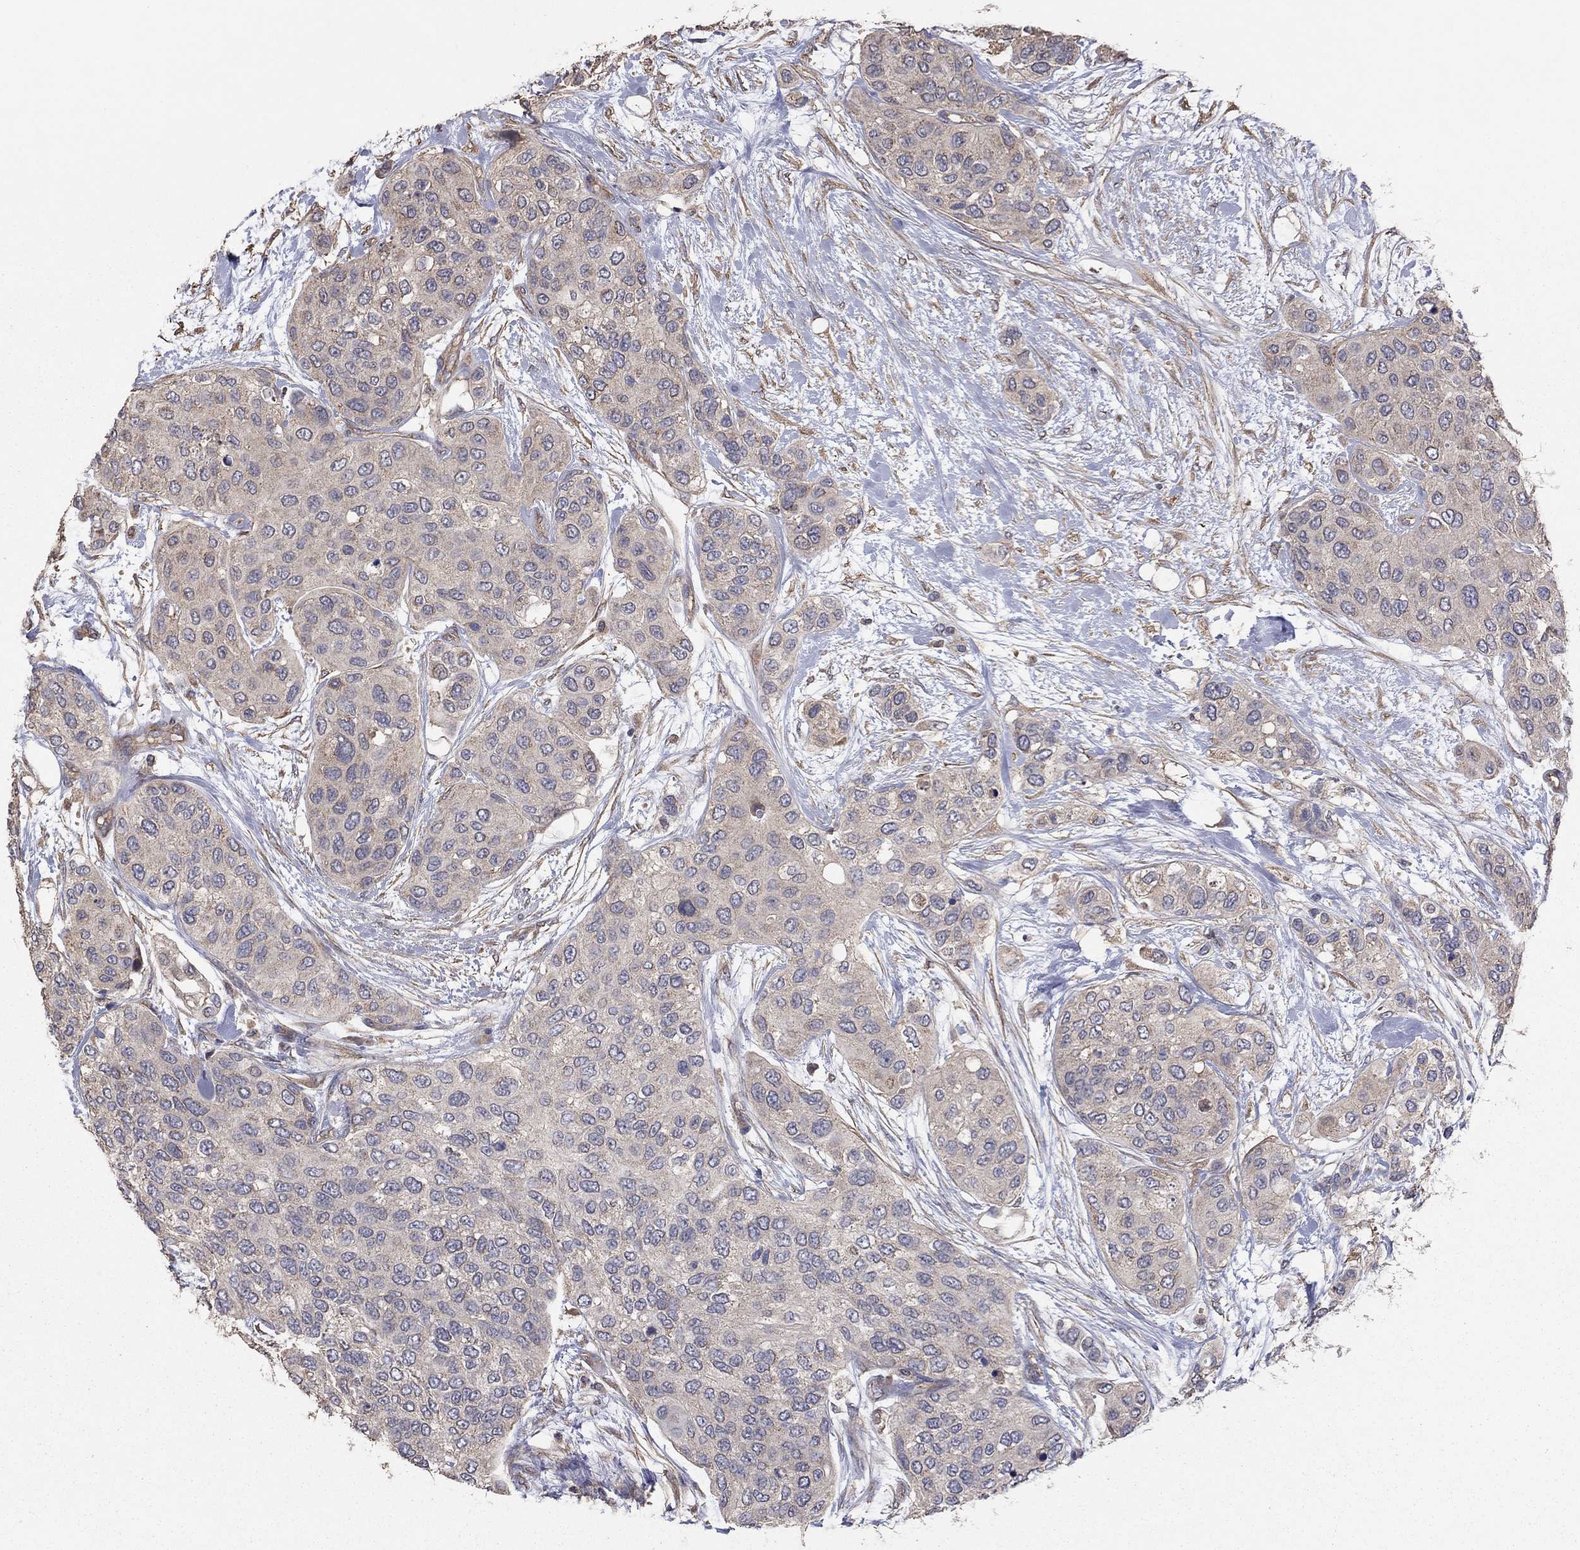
{"staining": {"intensity": "negative", "quantity": "none", "location": "none"}, "tissue": "urothelial cancer", "cell_type": "Tumor cells", "image_type": "cancer", "snomed": [{"axis": "morphology", "description": "Urothelial carcinoma, High grade"}, {"axis": "topography", "description": "Urinary bladder"}], "caption": "High magnification brightfield microscopy of high-grade urothelial carcinoma stained with DAB (brown) and counterstained with hematoxylin (blue): tumor cells show no significant staining. (DAB (3,3'-diaminobenzidine) immunohistochemistry visualized using brightfield microscopy, high magnification).", "gene": "FLT4", "patient": {"sex": "male", "age": 77}}